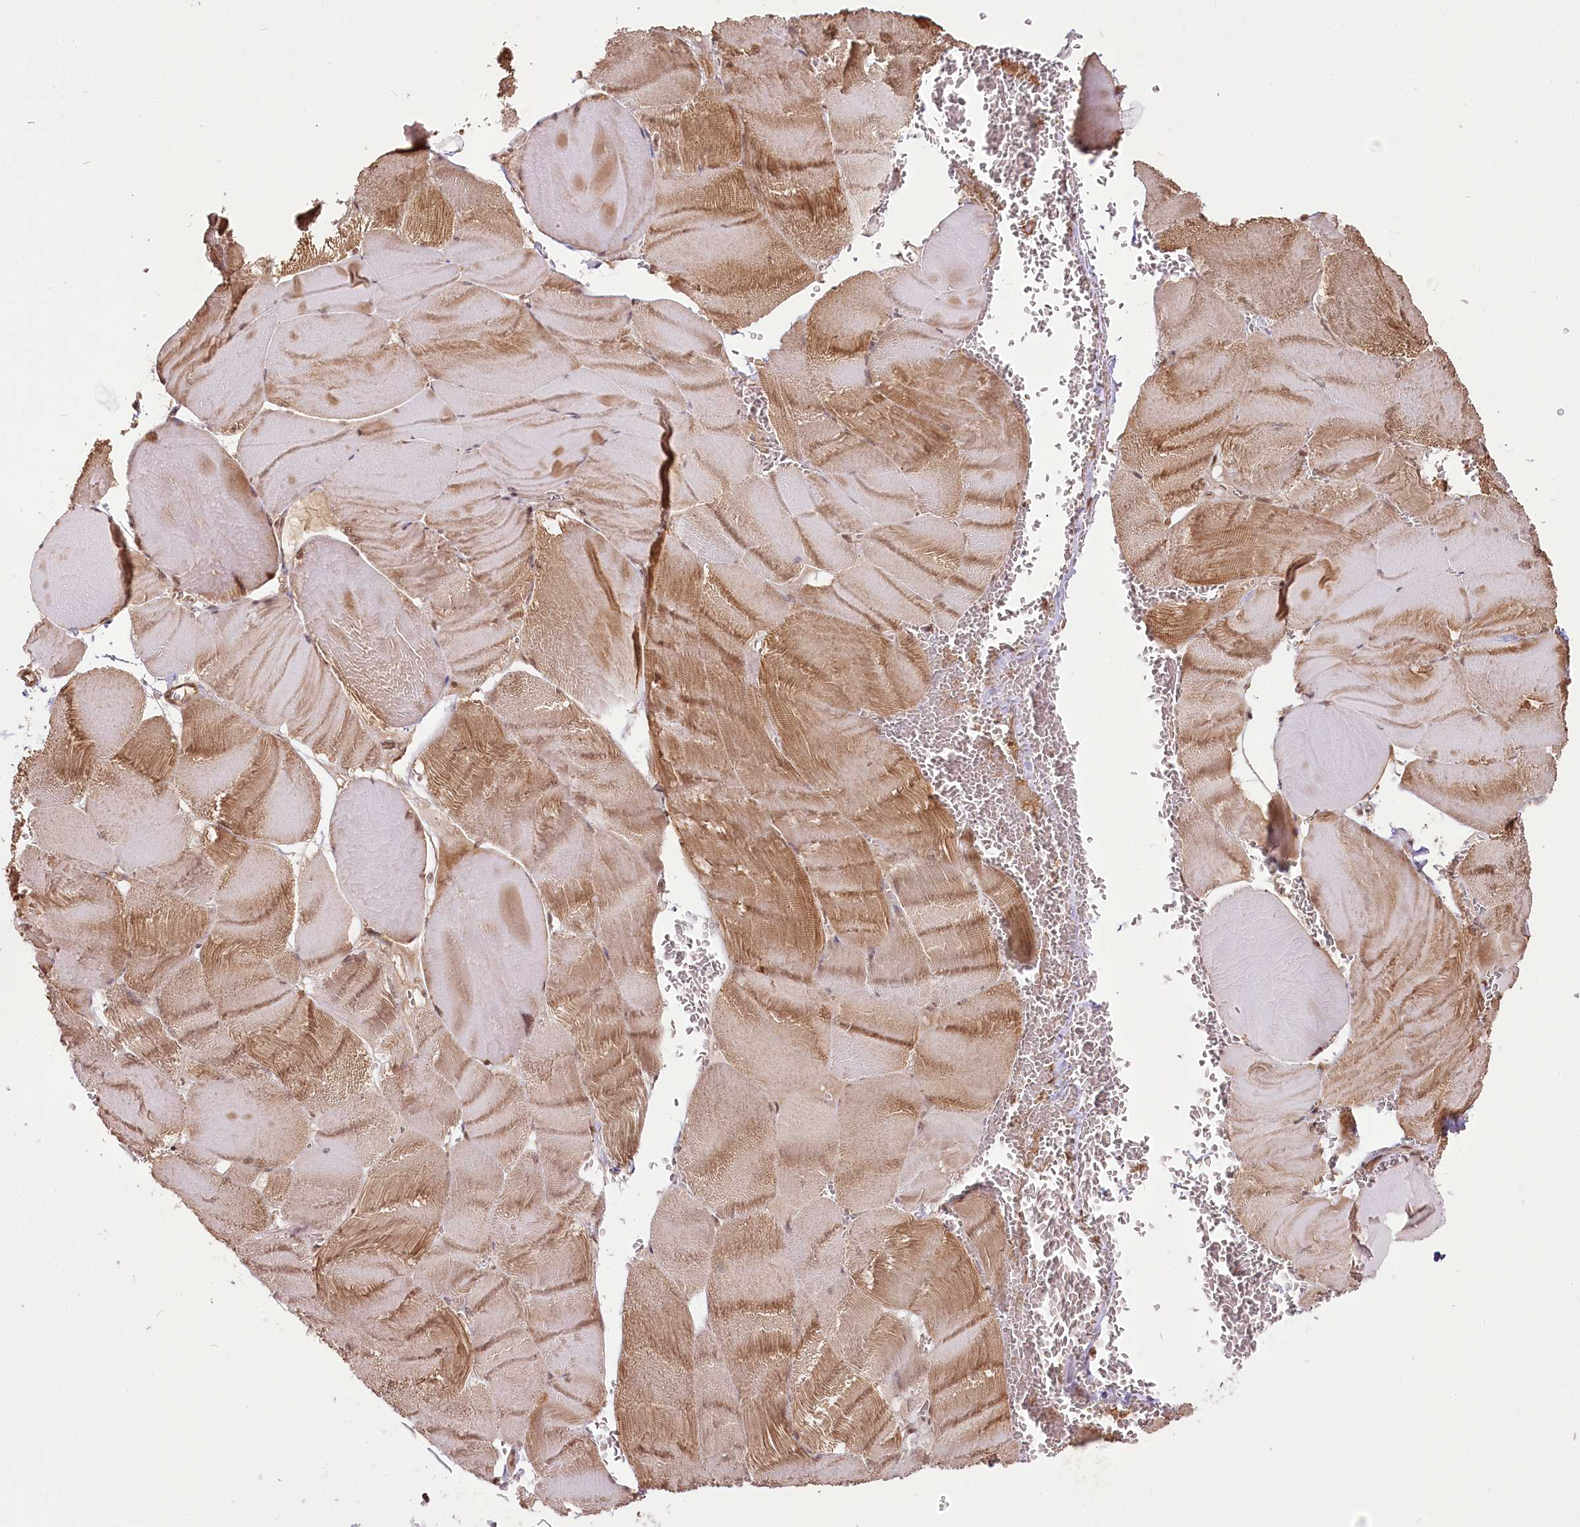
{"staining": {"intensity": "moderate", "quantity": ">75%", "location": "cytoplasmic/membranous"}, "tissue": "skeletal muscle", "cell_type": "Myocytes", "image_type": "normal", "snomed": [{"axis": "morphology", "description": "Normal tissue, NOS"}, {"axis": "morphology", "description": "Basal cell carcinoma"}, {"axis": "topography", "description": "Skeletal muscle"}], "caption": "This micrograph shows IHC staining of normal human skeletal muscle, with medium moderate cytoplasmic/membranous positivity in approximately >75% of myocytes.", "gene": "R3HDM2", "patient": {"sex": "female", "age": 64}}